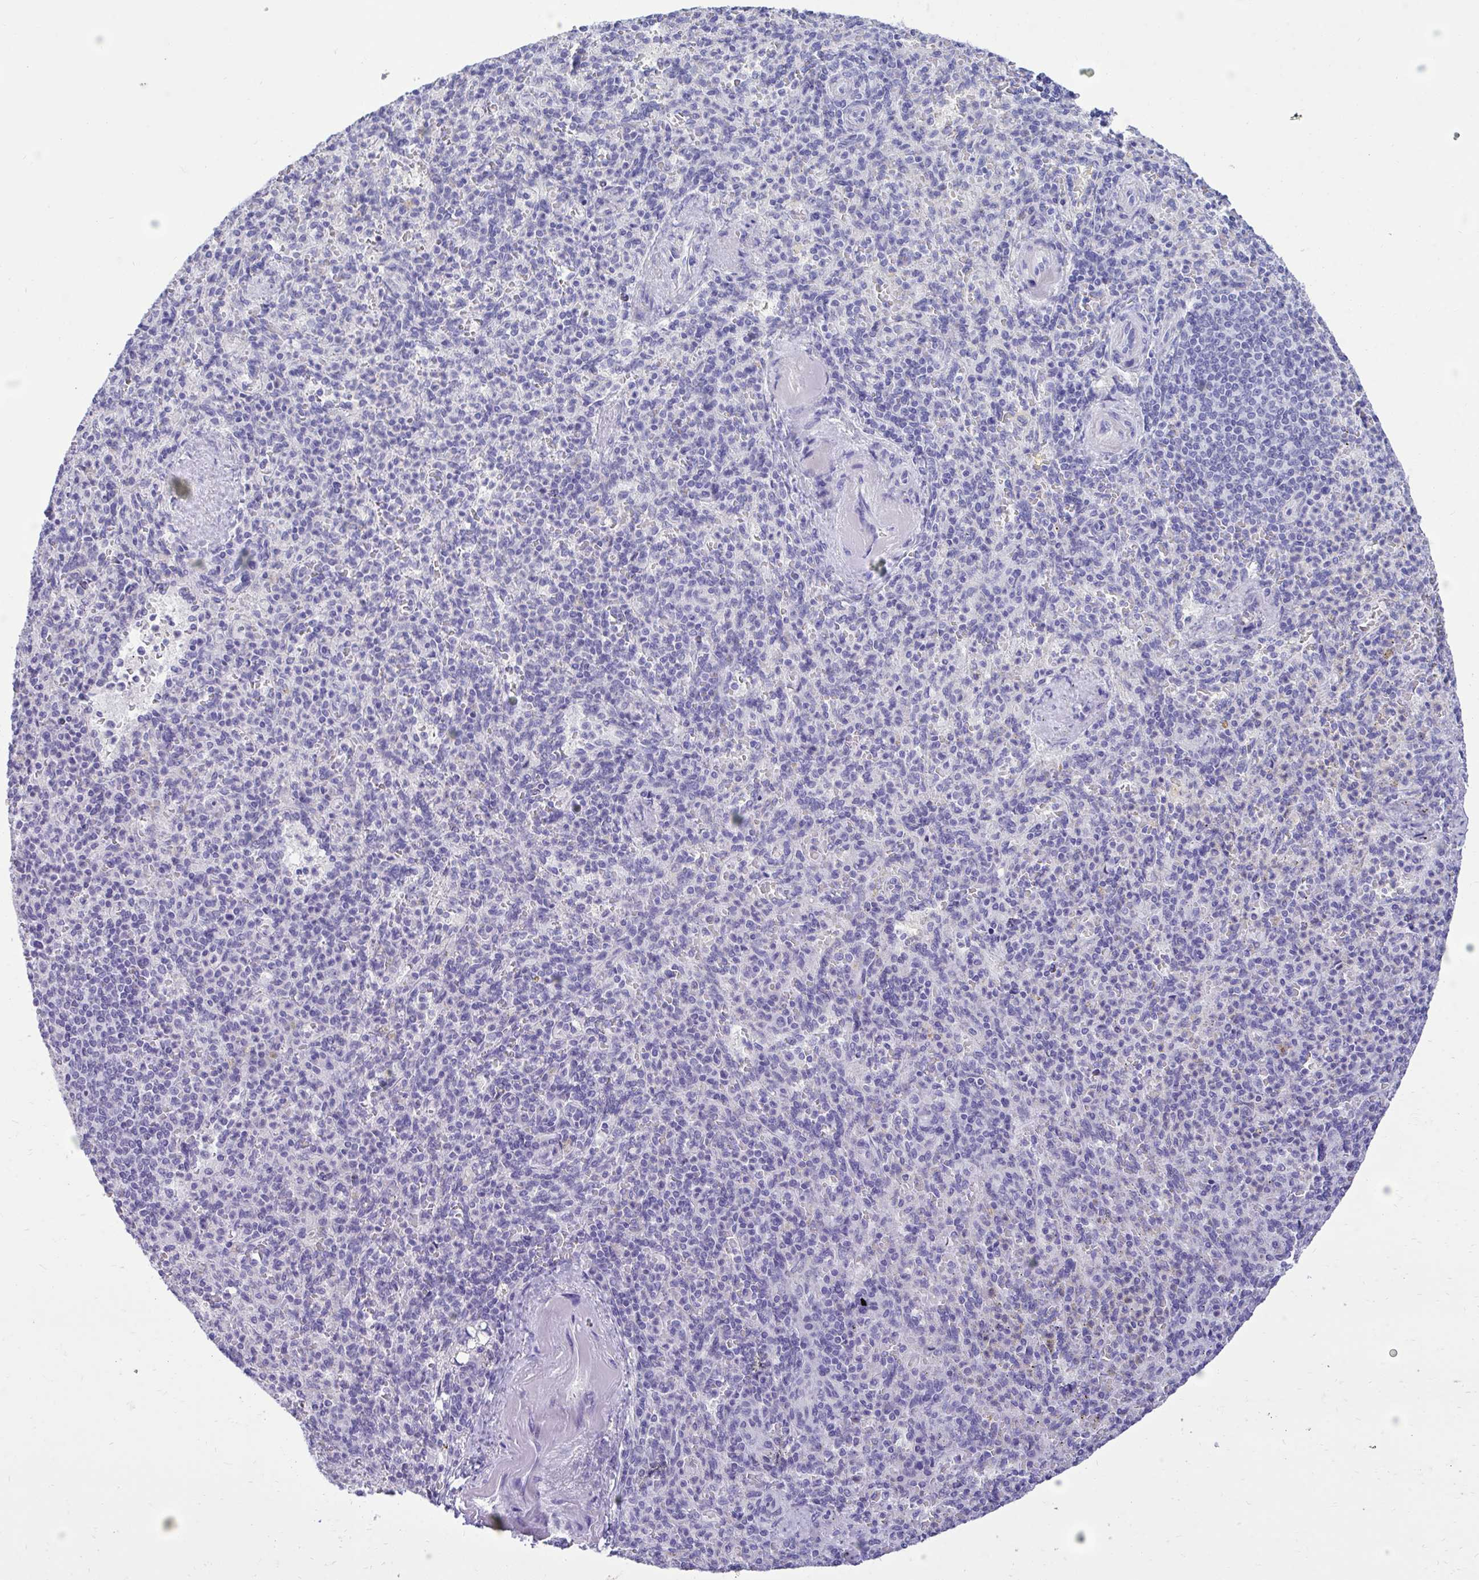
{"staining": {"intensity": "negative", "quantity": "none", "location": "none"}, "tissue": "spleen", "cell_type": "Cells in red pulp", "image_type": "normal", "snomed": [{"axis": "morphology", "description": "Normal tissue, NOS"}, {"axis": "topography", "description": "Spleen"}], "caption": "Protein analysis of unremarkable spleen demonstrates no significant staining in cells in red pulp.", "gene": "TMCO5A", "patient": {"sex": "female", "age": 74}}